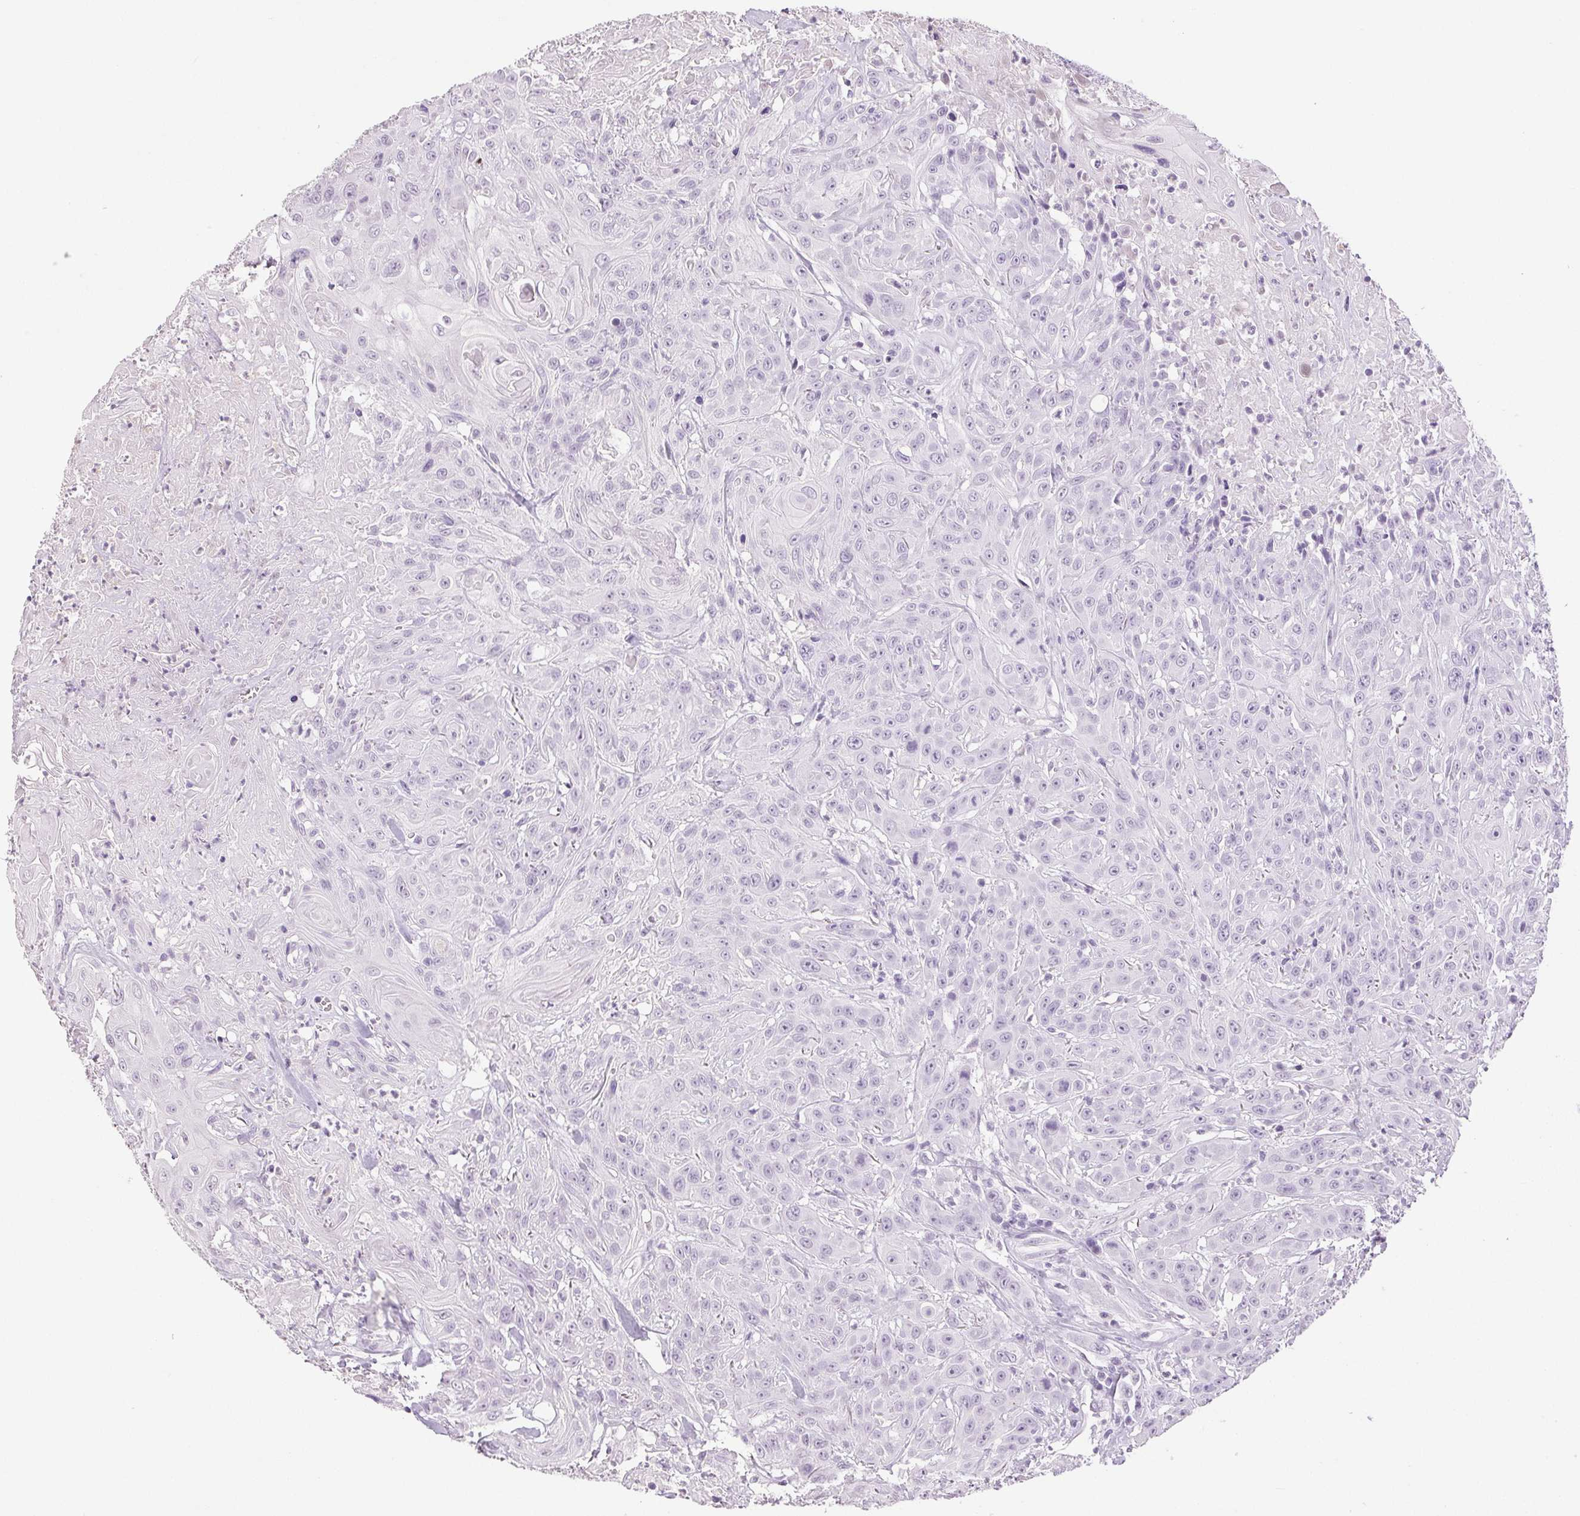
{"staining": {"intensity": "negative", "quantity": "none", "location": "none"}, "tissue": "head and neck cancer", "cell_type": "Tumor cells", "image_type": "cancer", "snomed": [{"axis": "morphology", "description": "Squamous cell carcinoma, NOS"}, {"axis": "topography", "description": "Skin"}, {"axis": "topography", "description": "Head-Neck"}], "caption": "There is no significant staining in tumor cells of squamous cell carcinoma (head and neck).", "gene": "LTF", "patient": {"sex": "male", "age": 80}}